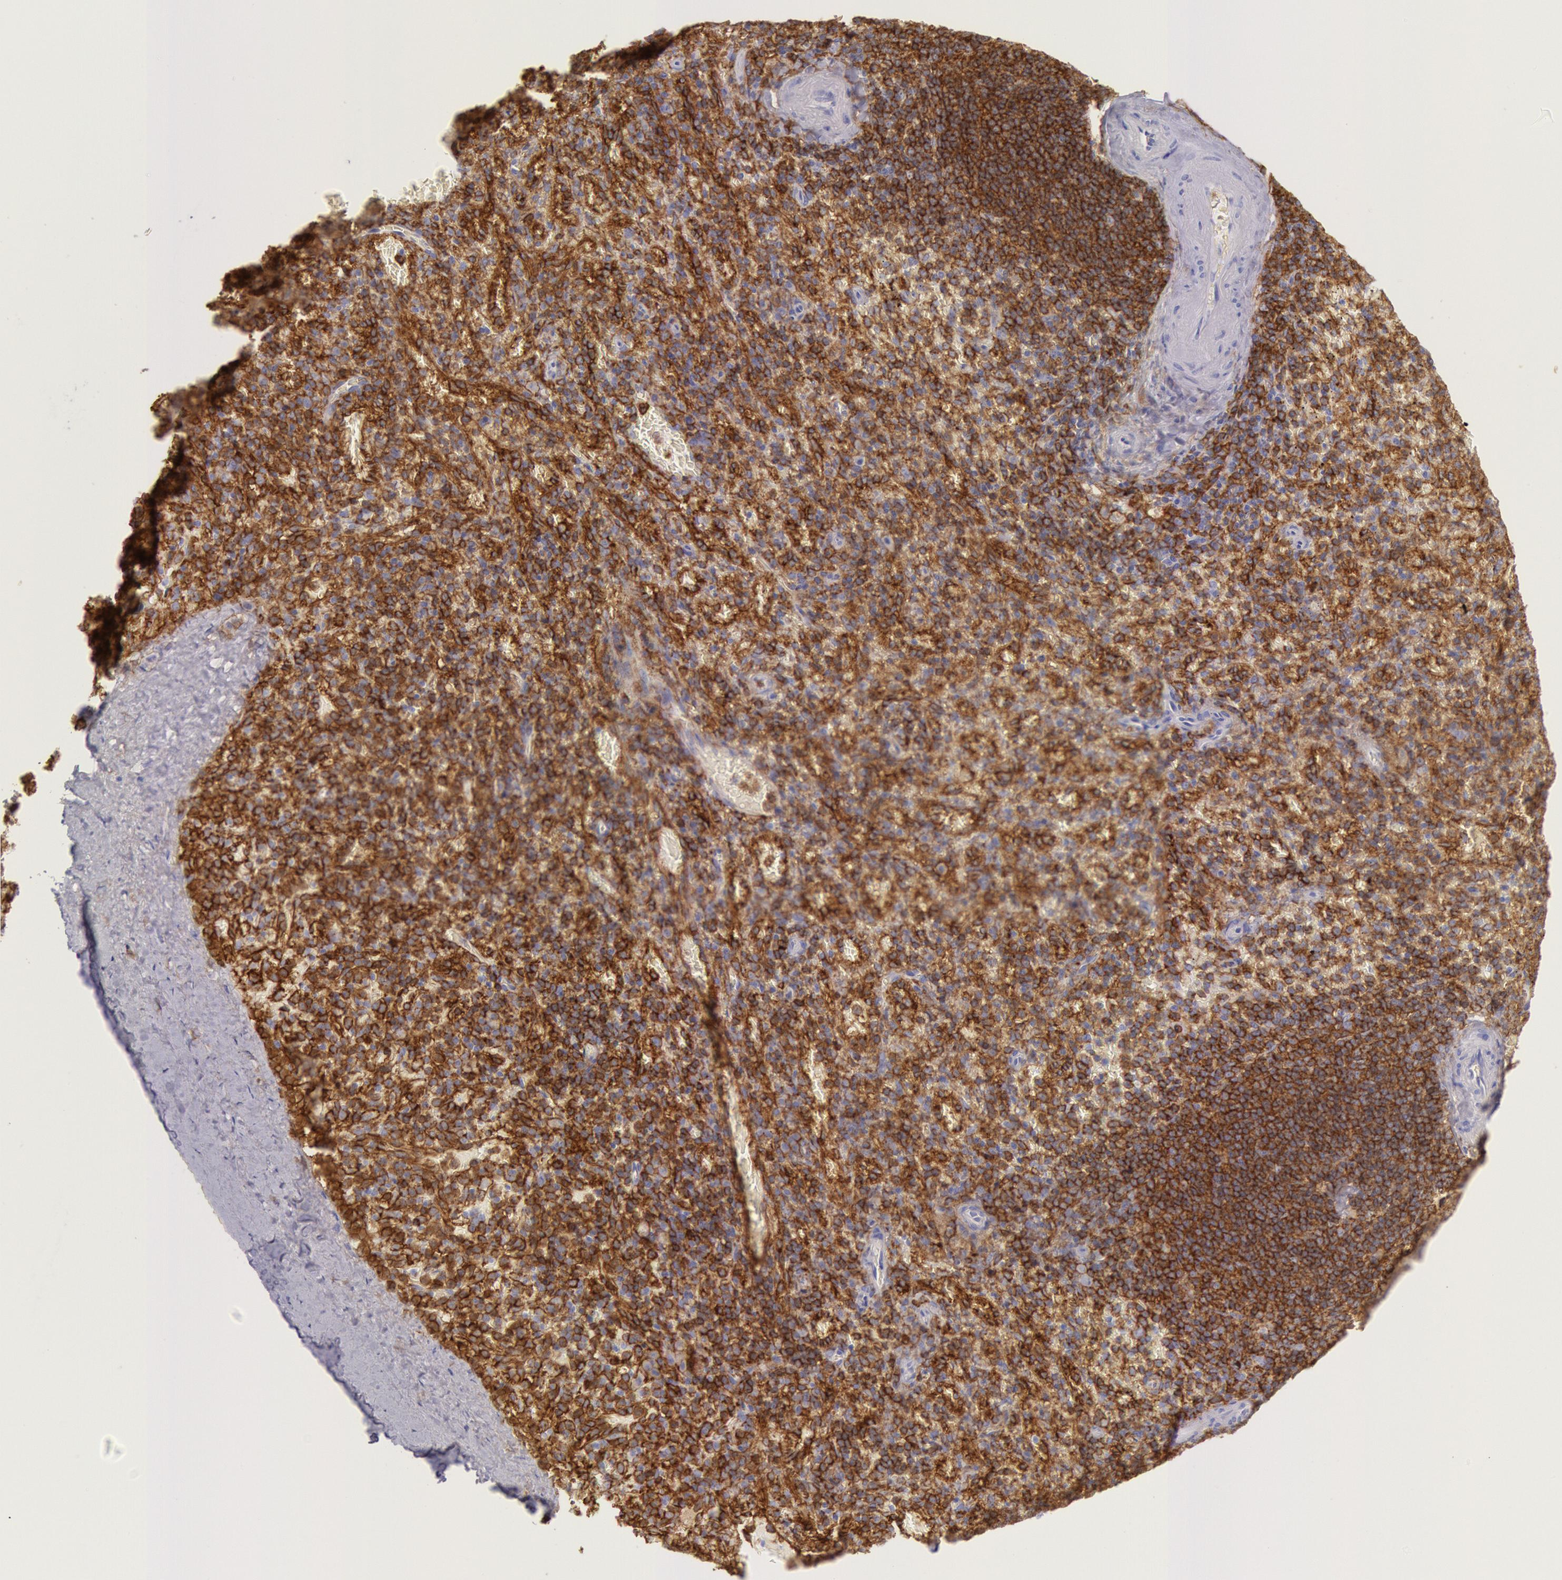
{"staining": {"intensity": "moderate", "quantity": ">75%", "location": "cytoplasmic/membranous"}, "tissue": "spleen", "cell_type": "Cells in red pulp", "image_type": "normal", "snomed": [{"axis": "morphology", "description": "Normal tissue, NOS"}, {"axis": "topography", "description": "Spleen"}], "caption": "The image displays immunohistochemical staining of benign spleen. There is moderate cytoplasmic/membranous staining is identified in approximately >75% of cells in red pulp.", "gene": "LYN", "patient": {"sex": "female", "age": 50}}